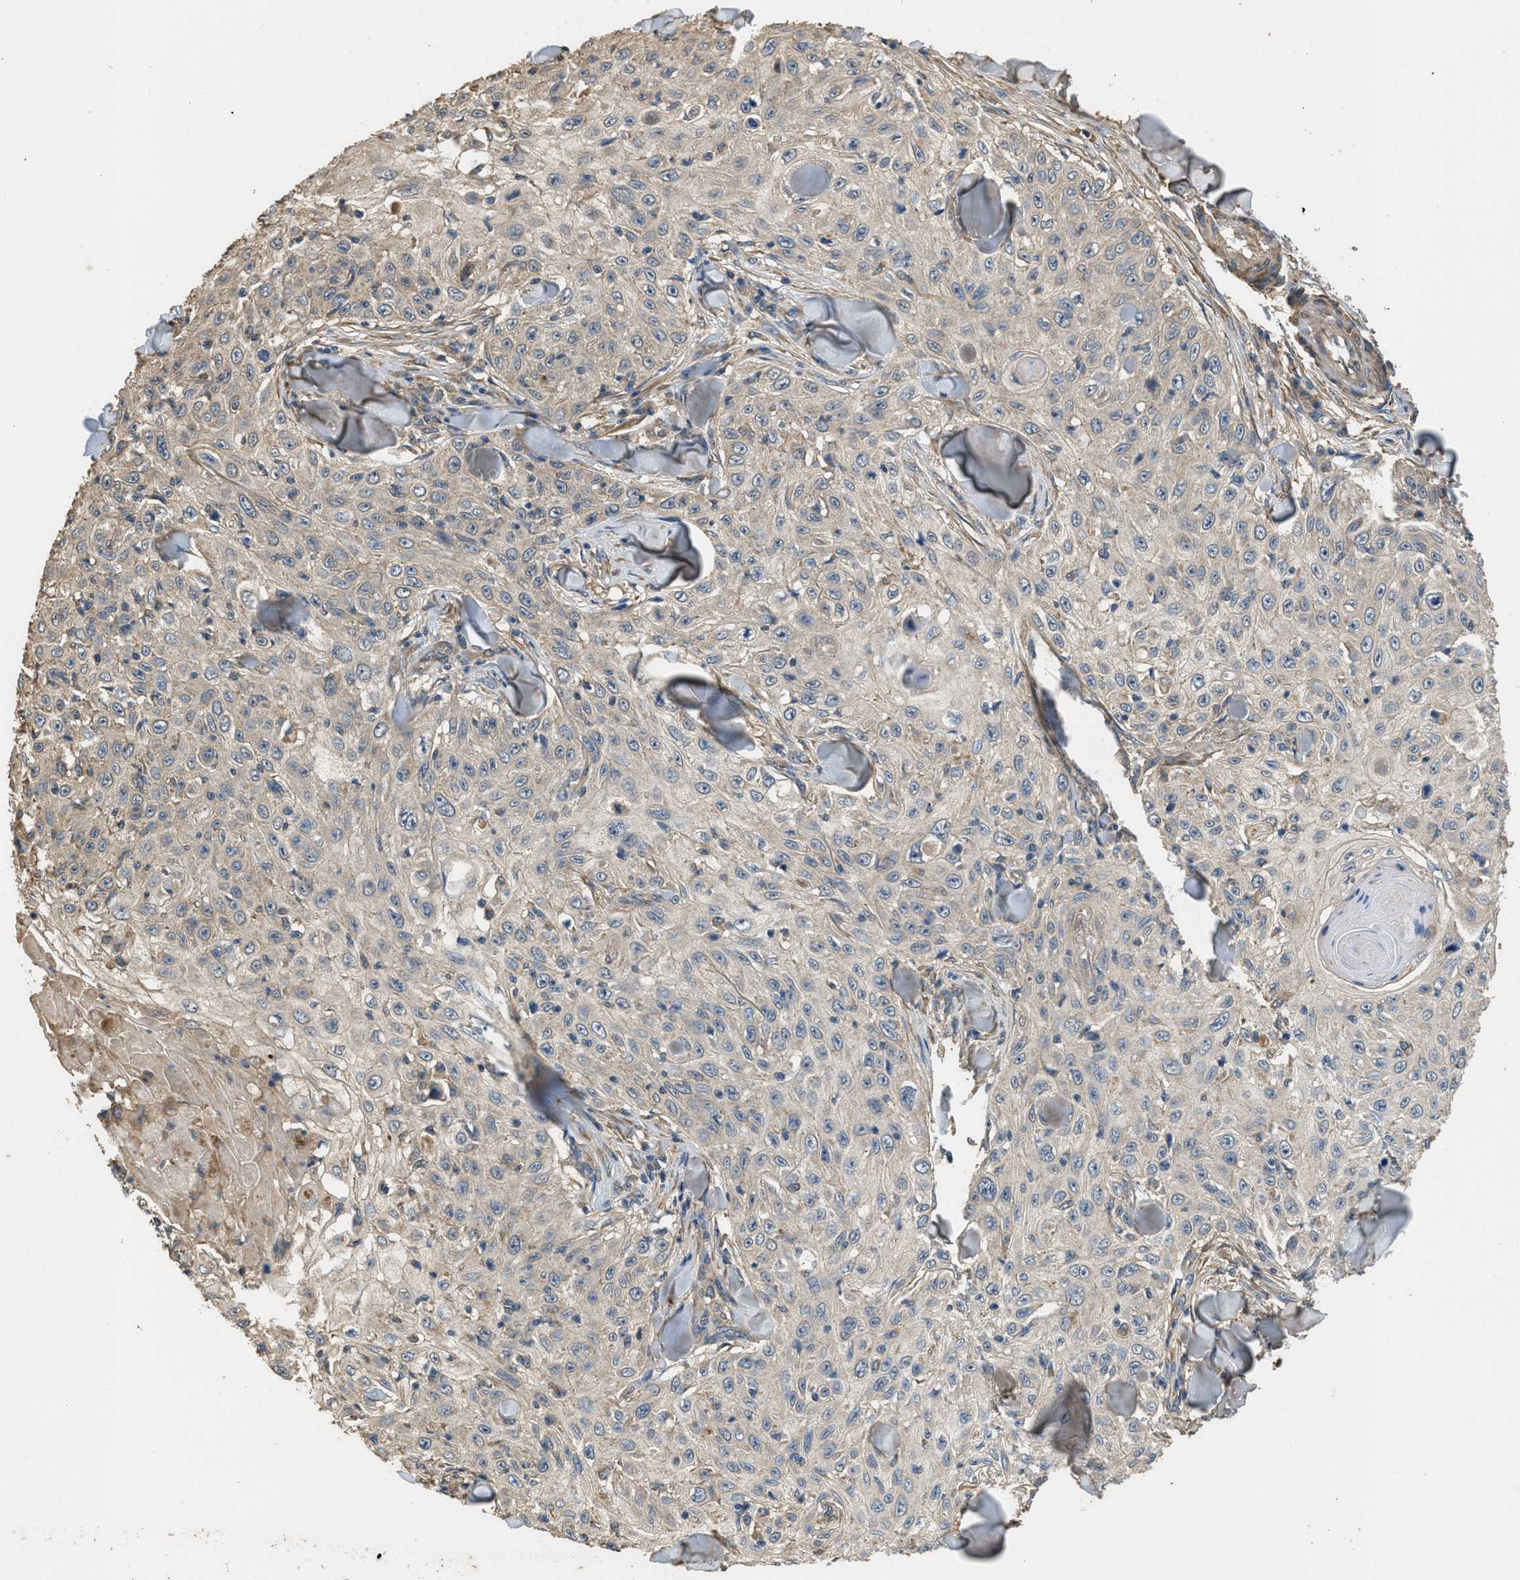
{"staining": {"intensity": "weak", "quantity": "25%-75%", "location": "cytoplasmic/membranous"}, "tissue": "skin cancer", "cell_type": "Tumor cells", "image_type": "cancer", "snomed": [{"axis": "morphology", "description": "Squamous cell carcinoma, NOS"}, {"axis": "topography", "description": "Skin"}], "caption": "The micrograph exhibits staining of skin cancer (squamous cell carcinoma), revealing weak cytoplasmic/membranous protein expression (brown color) within tumor cells. Using DAB (brown) and hematoxylin (blue) stains, captured at high magnification using brightfield microscopy.", "gene": "THBS2", "patient": {"sex": "male", "age": 86}}